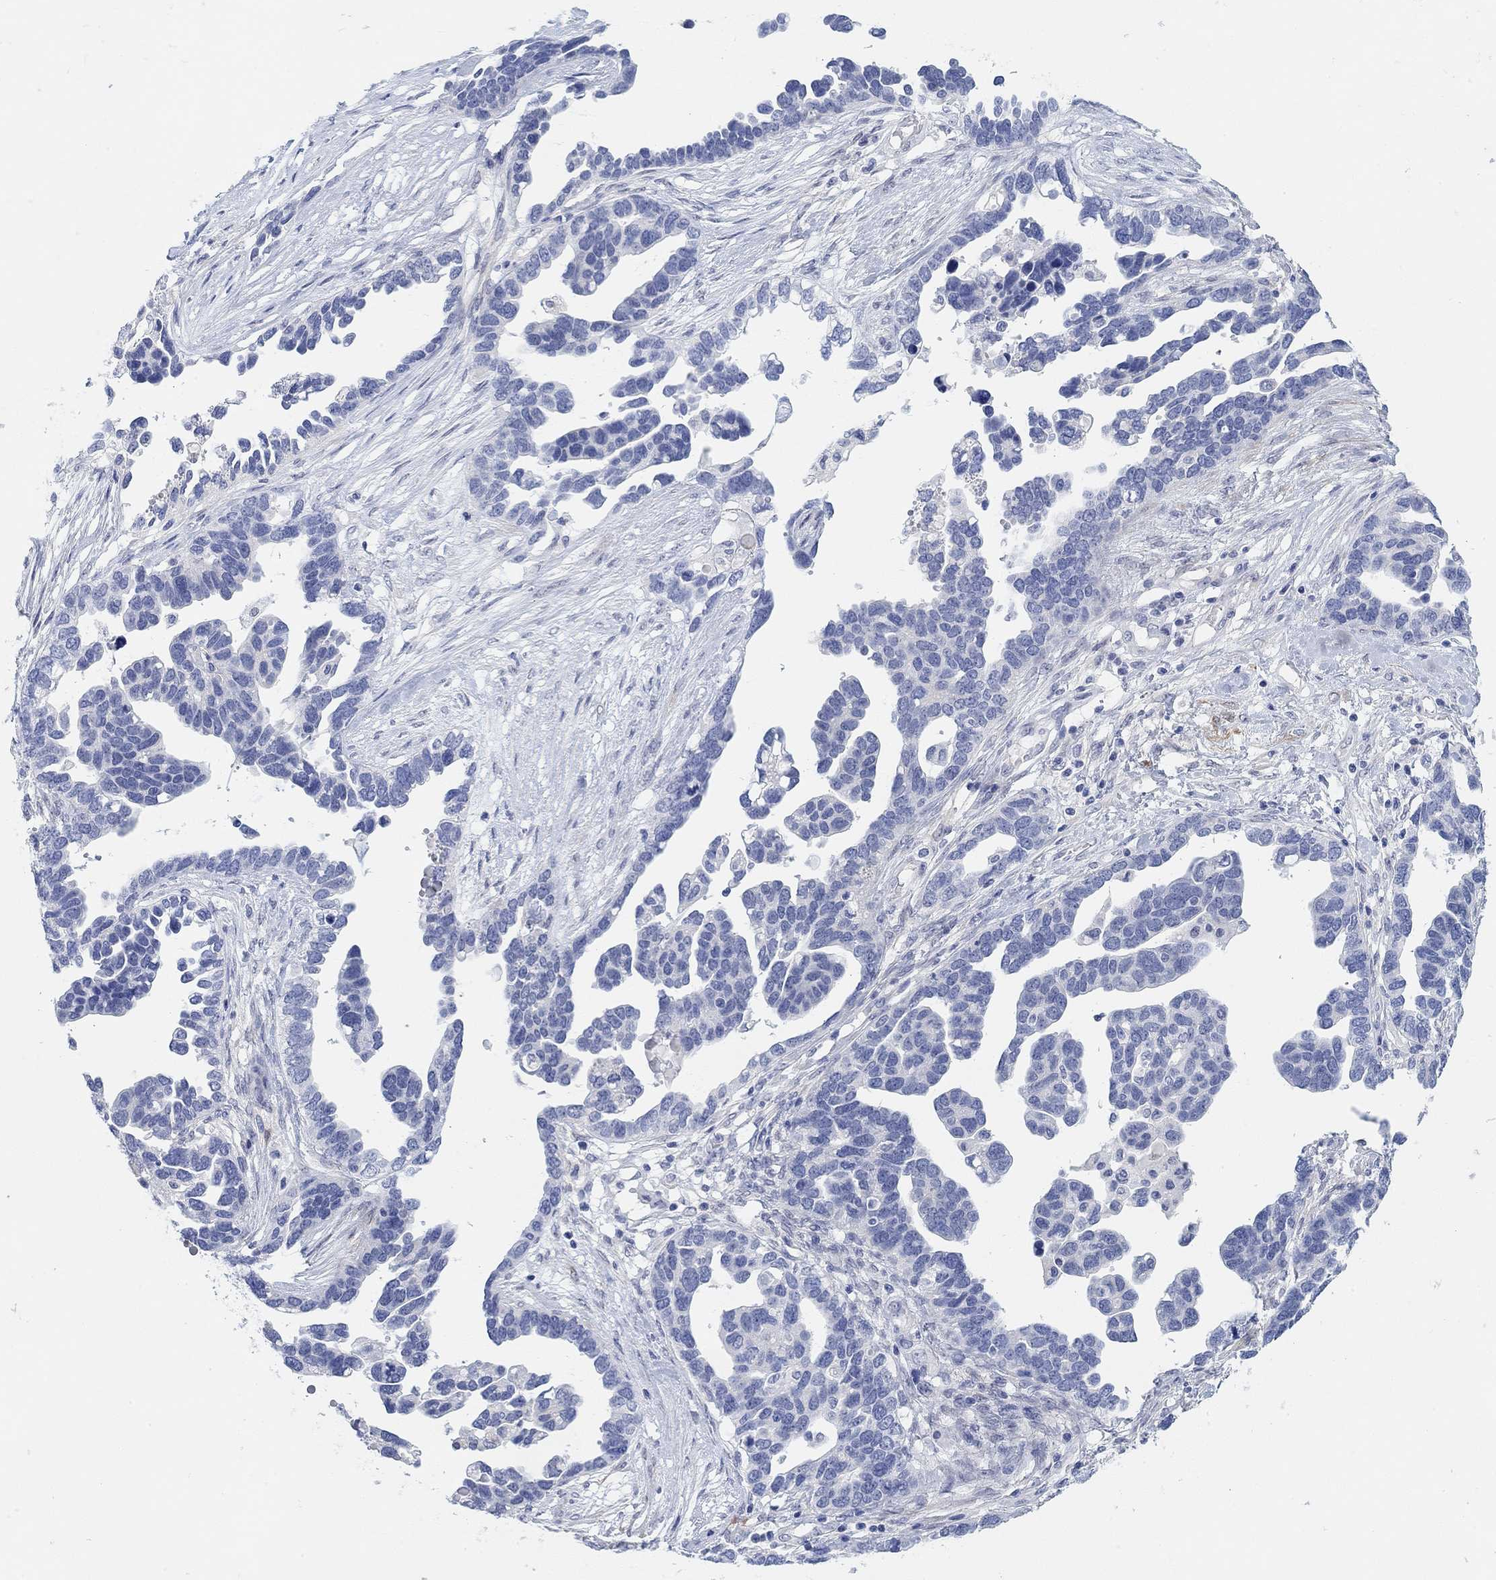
{"staining": {"intensity": "negative", "quantity": "none", "location": "none"}, "tissue": "ovarian cancer", "cell_type": "Tumor cells", "image_type": "cancer", "snomed": [{"axis": "morphology", "description": "Cystadenocarcinoma, serous, NOS"}, {"axis": "topography", "description": "Ovary"}], "caption": "There is no significant staining in tumor cells of serous cystadenocarcinoma (ovarian).", "gene": "VAT1L", "patient": {"sex": "female", "age": 54}}